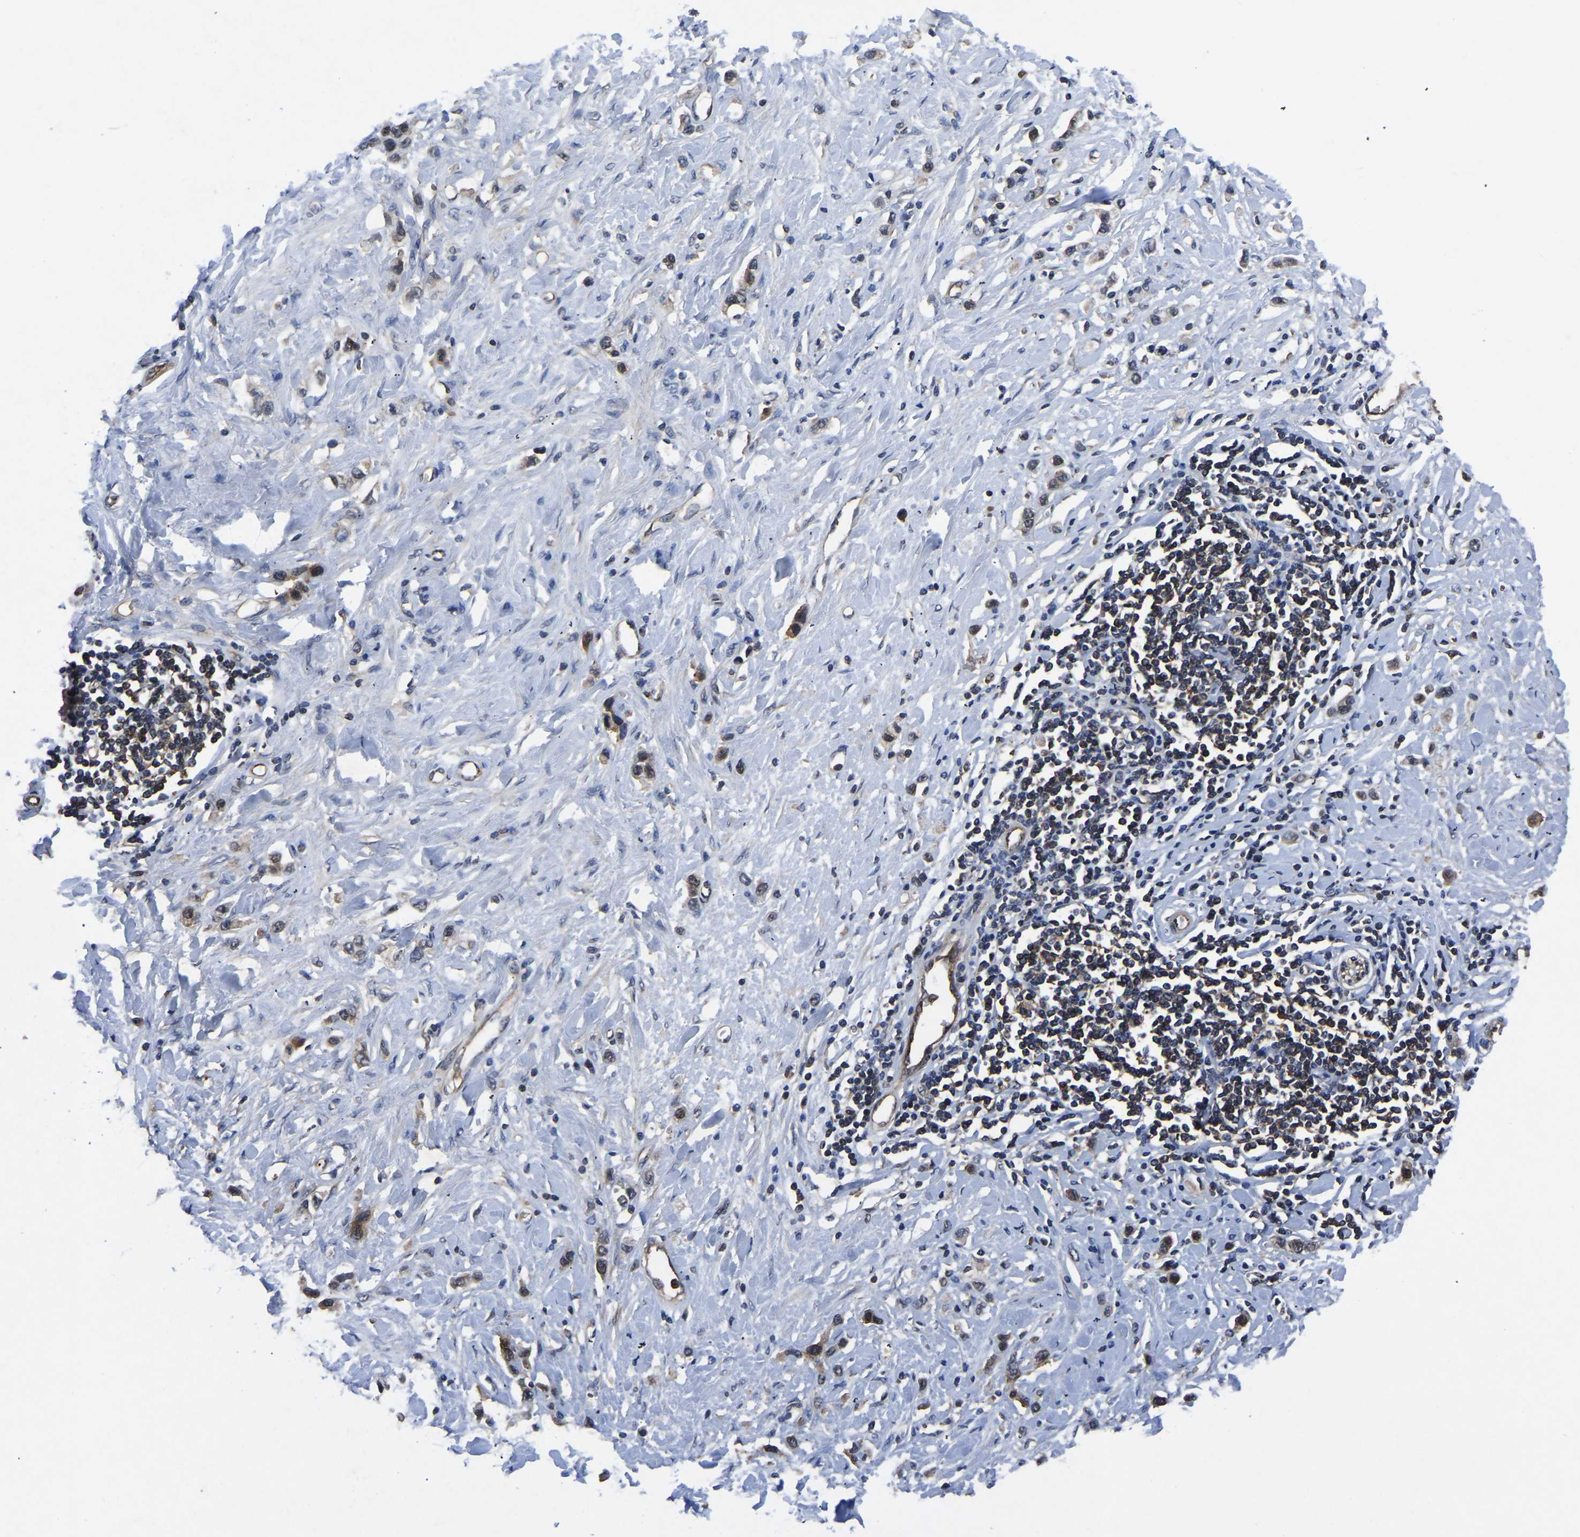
{"staining": {"intensity": "moderate", "quantity": ">75%", "location": "cytoplasmic/membranous"}, "tissue": "stomach cancer", "cell_type": "Tumor cells", "image_type": "cancer", "snomed": [{"axis": "morphology", "description": "Adenocarcinoma, NOS"}, {"axis": "topography", "description": "Stomach"}], "caption": "Immunohistochemistry of human stomach adenocarcinoma demonstrates medium levels of moderate cytoplasmic/membranous expression in approximately >75% of tumor cells. (IHC, brightfield microscopy, high magnification).", "gene": "FGD5", "patient": {"sex": "female", "age": 65}}